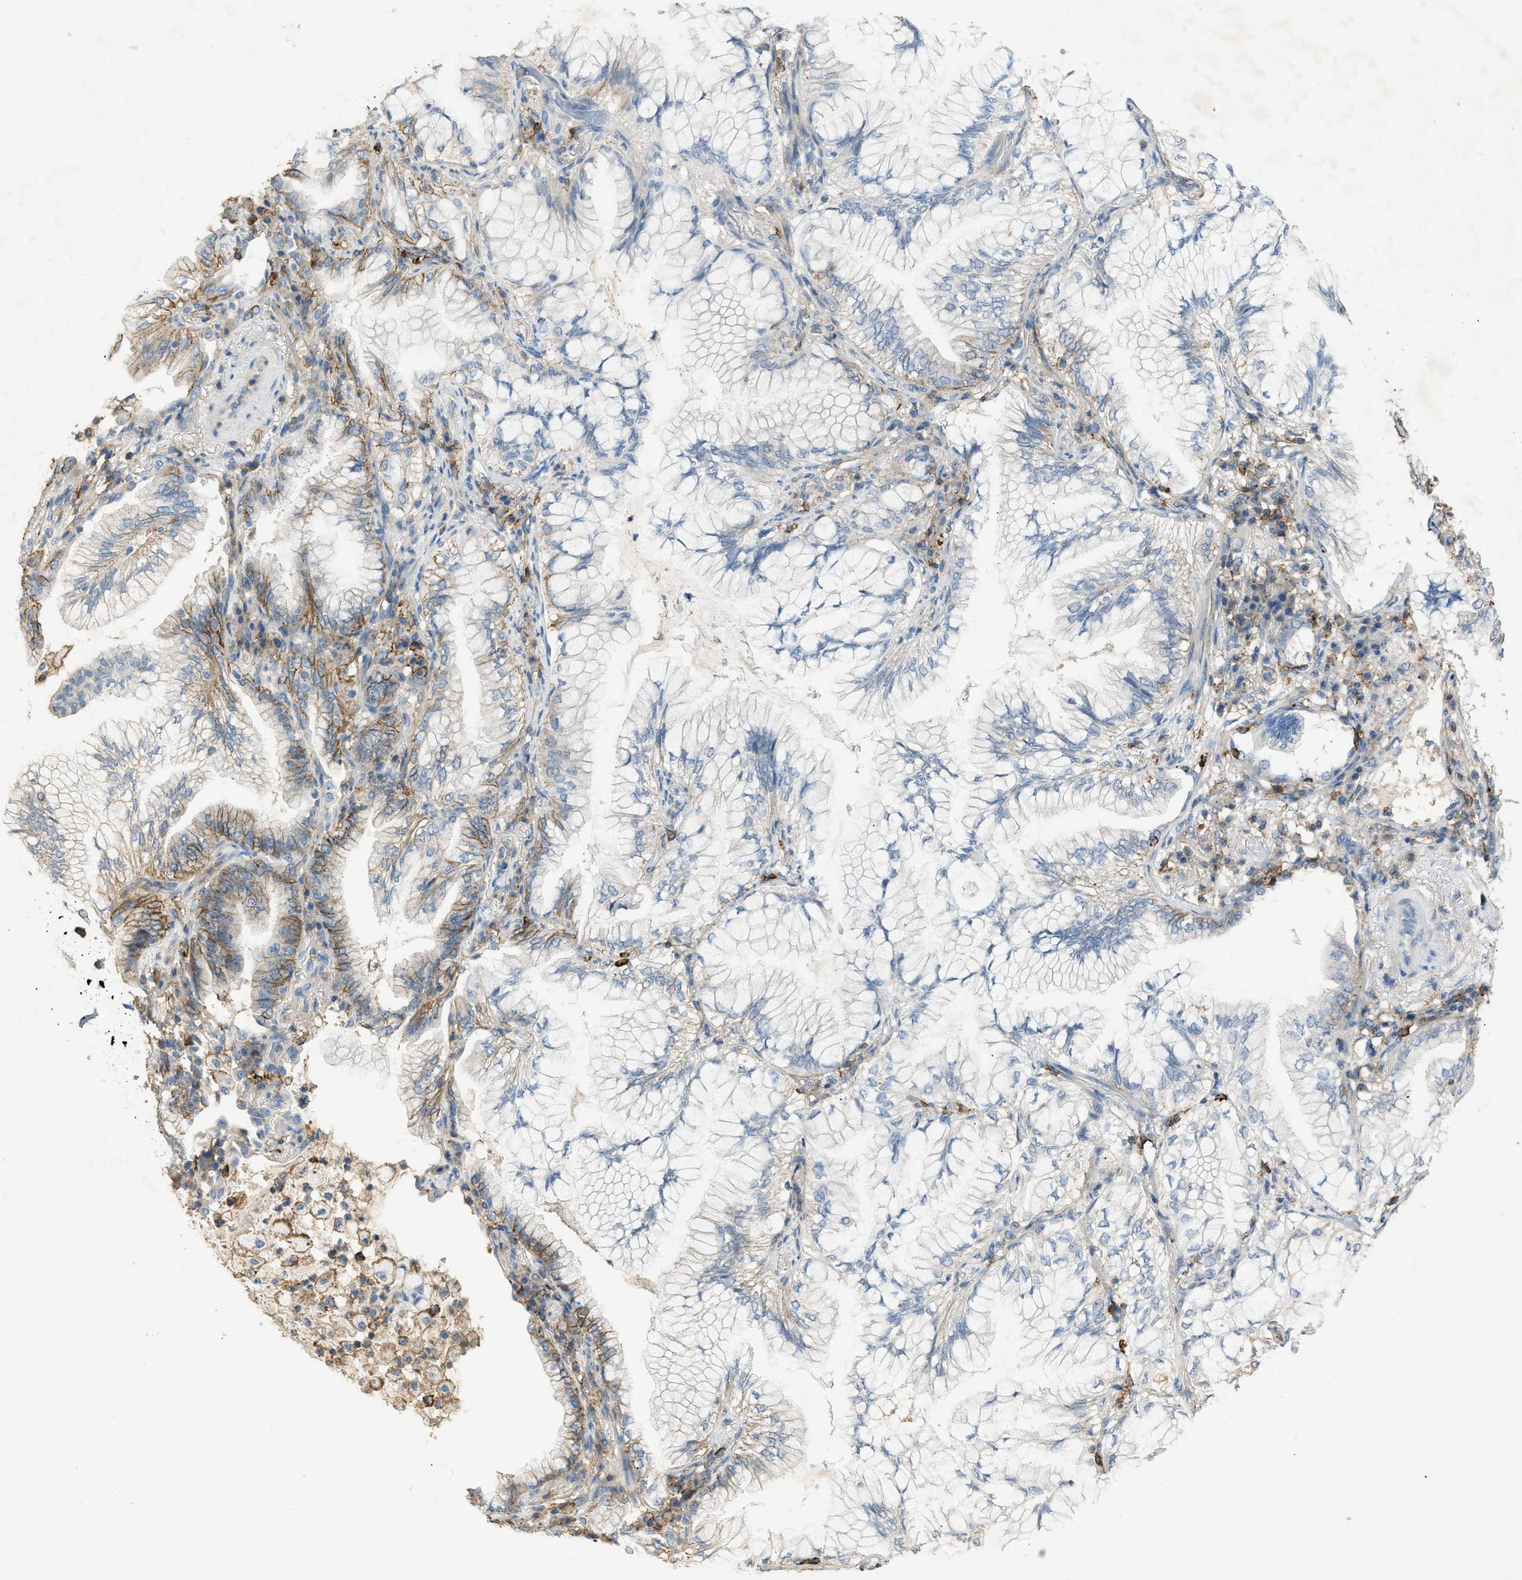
{"staining": {"intensity": "moderate", "quantity": "<25%", "location": "cytoplasmic/membranous"}, "tissue": "lung cancer", "cell_type": "Tumor cells", "image_type": "cancer", "snomed": [{"axis": "morphology", "description": "Adenocarcinoma, NOS"}, {"axis": "topography", "description": "Lung"}], "caption": "This photomicrograph exhibits IHC staining of lung cancer (adenocarcinoma), with low moderate cytoplasmic/membranous staining in approximately <25% of tumor cells.", "gene": "OR51E1", "patient": {"sex": "female", "age": 70}}